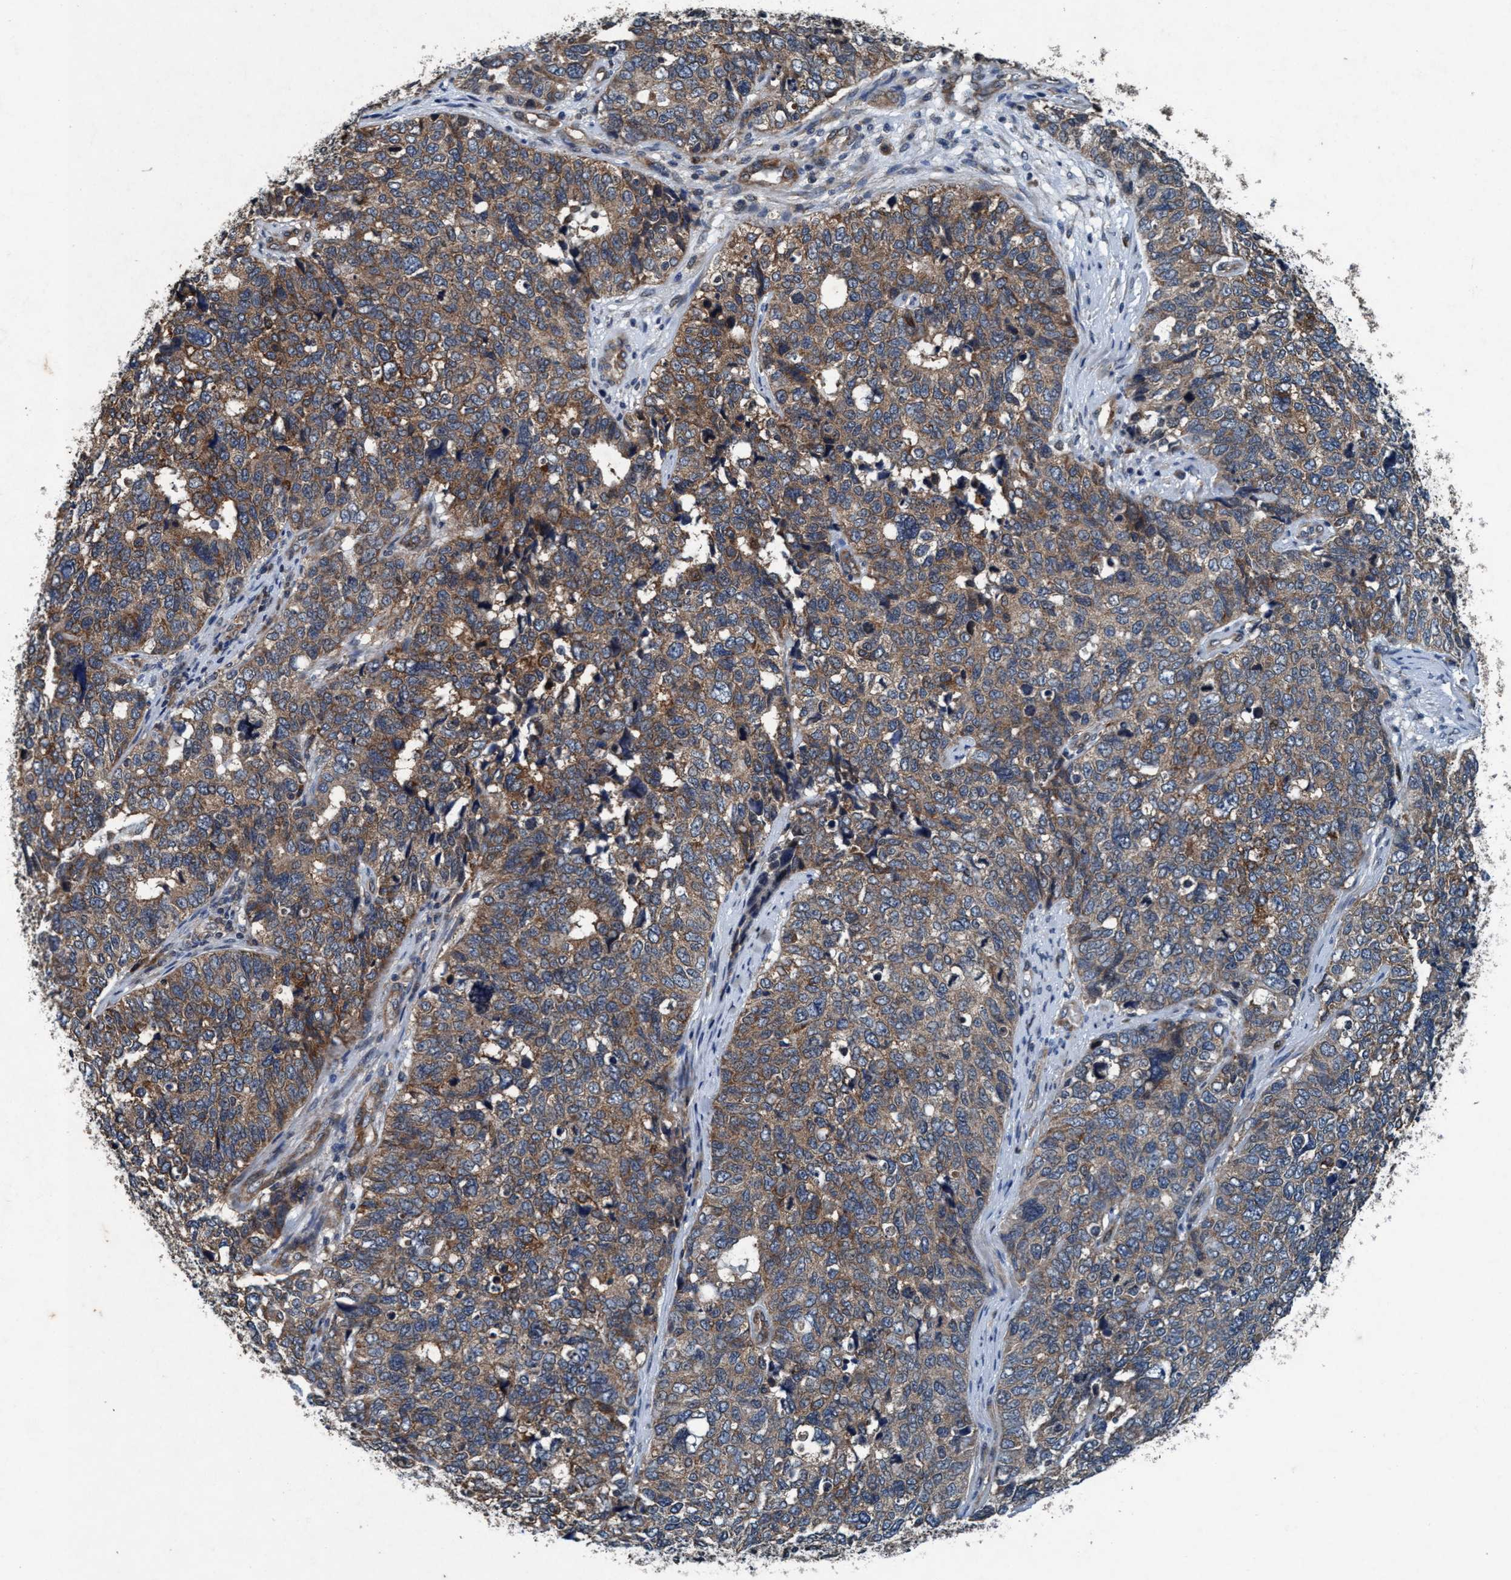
{"staining": {"intensity": "moderate", "quantity": ">75%", "location": "cytoplasmic/membranous"}, "tissue": "cervical cancer", "cell_type": "Tumor cells", "image_type": "cancer", "snomed": [{"axis": "morphology", "description": "Squamous cell carcinoma, NOS"}, {"axis": "topography", "description": "Cervix"}], "caption": "There is medium levels of moderate cytoplasmic/membranous expression in tumor cells of cervical cancer, as demonstrated by immunohistochemical staining (brown color).", "gene": "AKT1S1", "patient": {"sex": "female", "age": 63}}